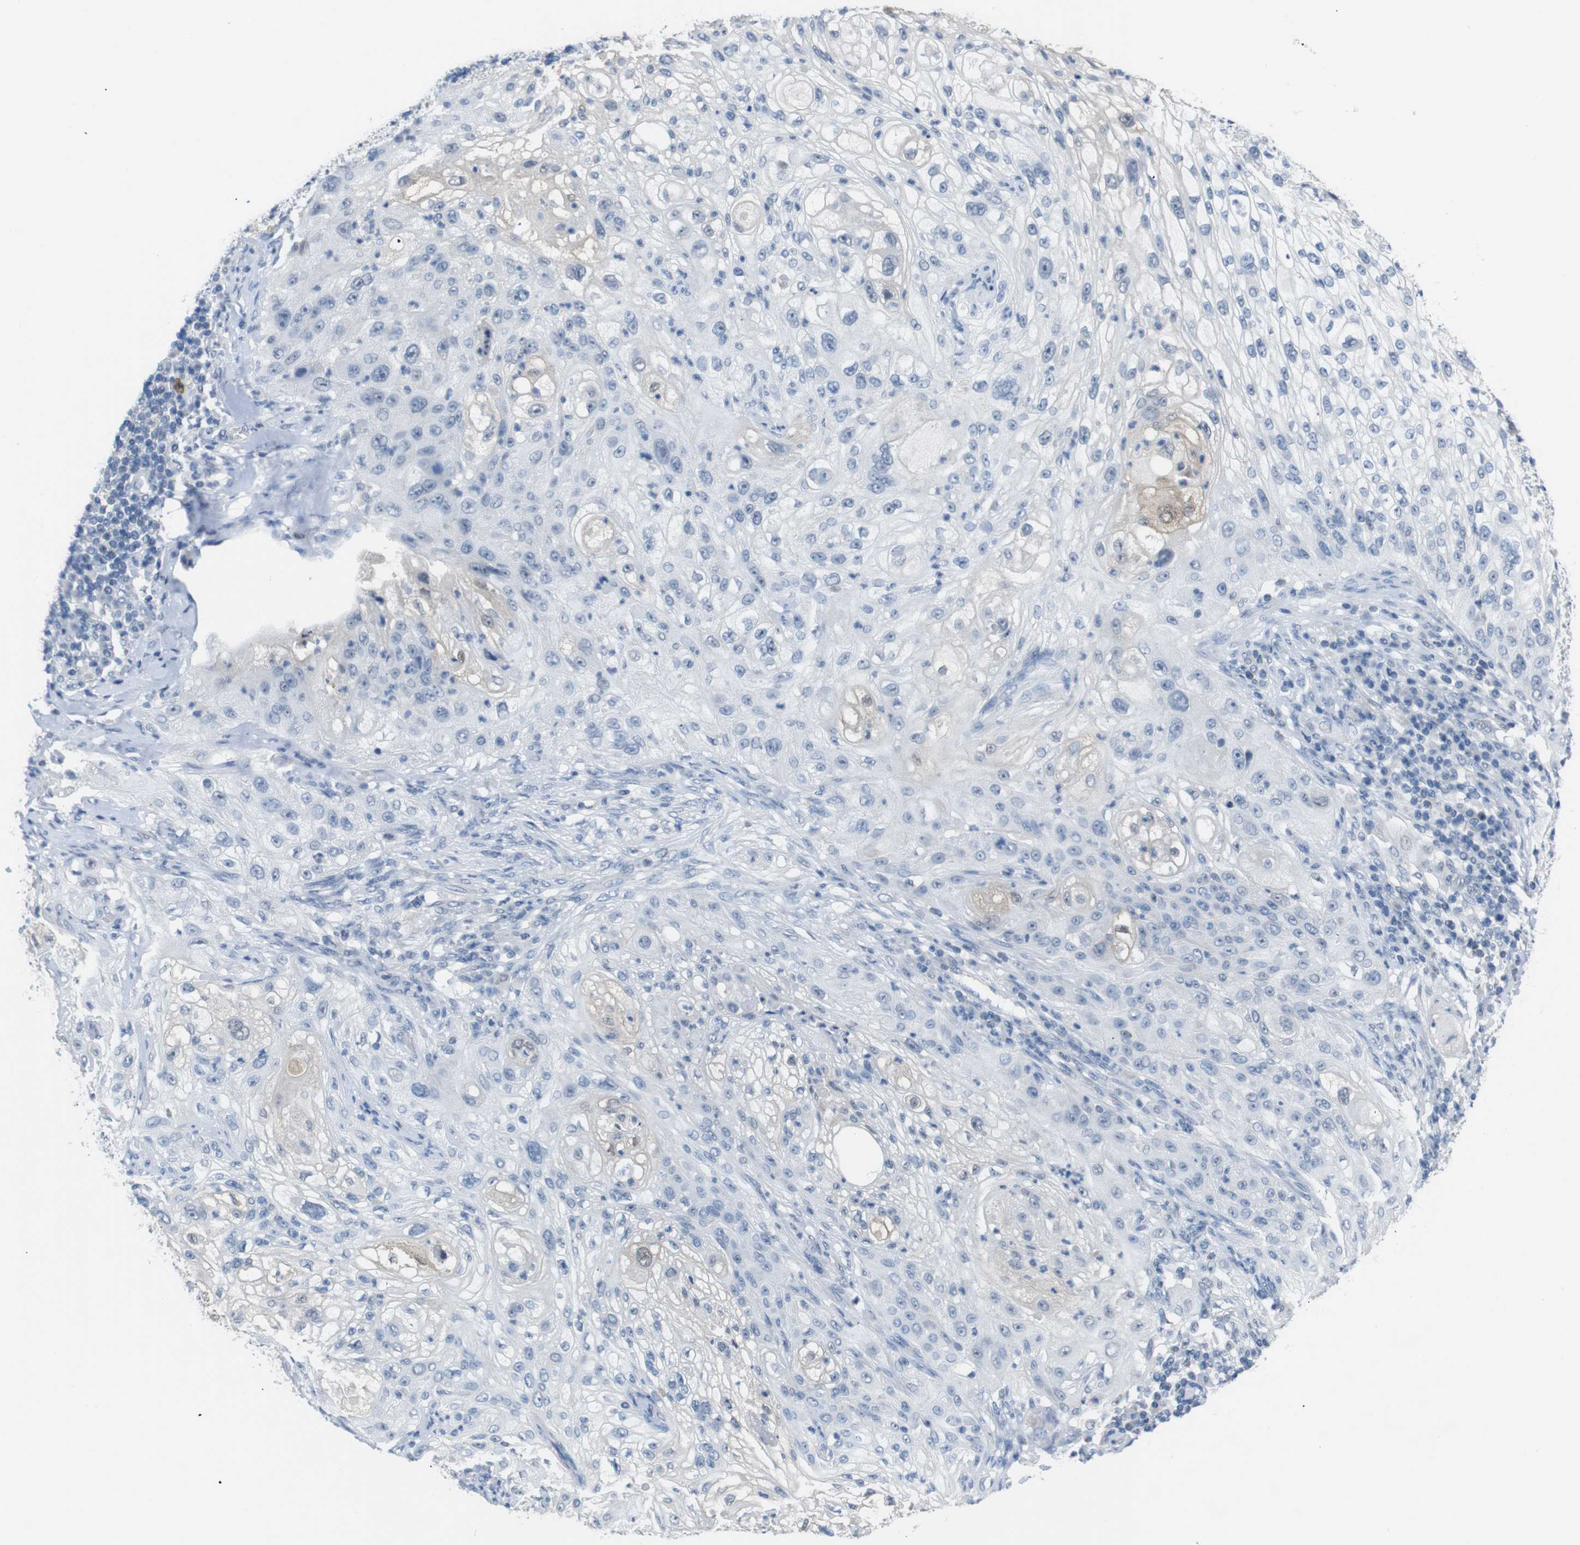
{"staining": {"intensity": "negative", "quantity": "none", "location": "none"}, "tissue": "lung cancer", "cell_type": "Tumor cells", "image_type": "cancer", "snomed": [{"axis": "morphology", "description": "Inflammation, NOS"}, {"axis": "morphology", "description": "Squamous cell carcinoma, NOS"}, {"axis": "topography", "description": "Lymph node"}, {"axis": "topography", "description": "Soft tissue"}, {"axis": "topography", "description": "Lung"}], "caption": "This histopathology image is of lung cancer stained with immunohistochemistry to label a protein in brown with the nuclei are counter-stained blue. There is no staining in tumor cells.", "gene": "CHRM5", "patient": {"sex": "male", "age": 66}}